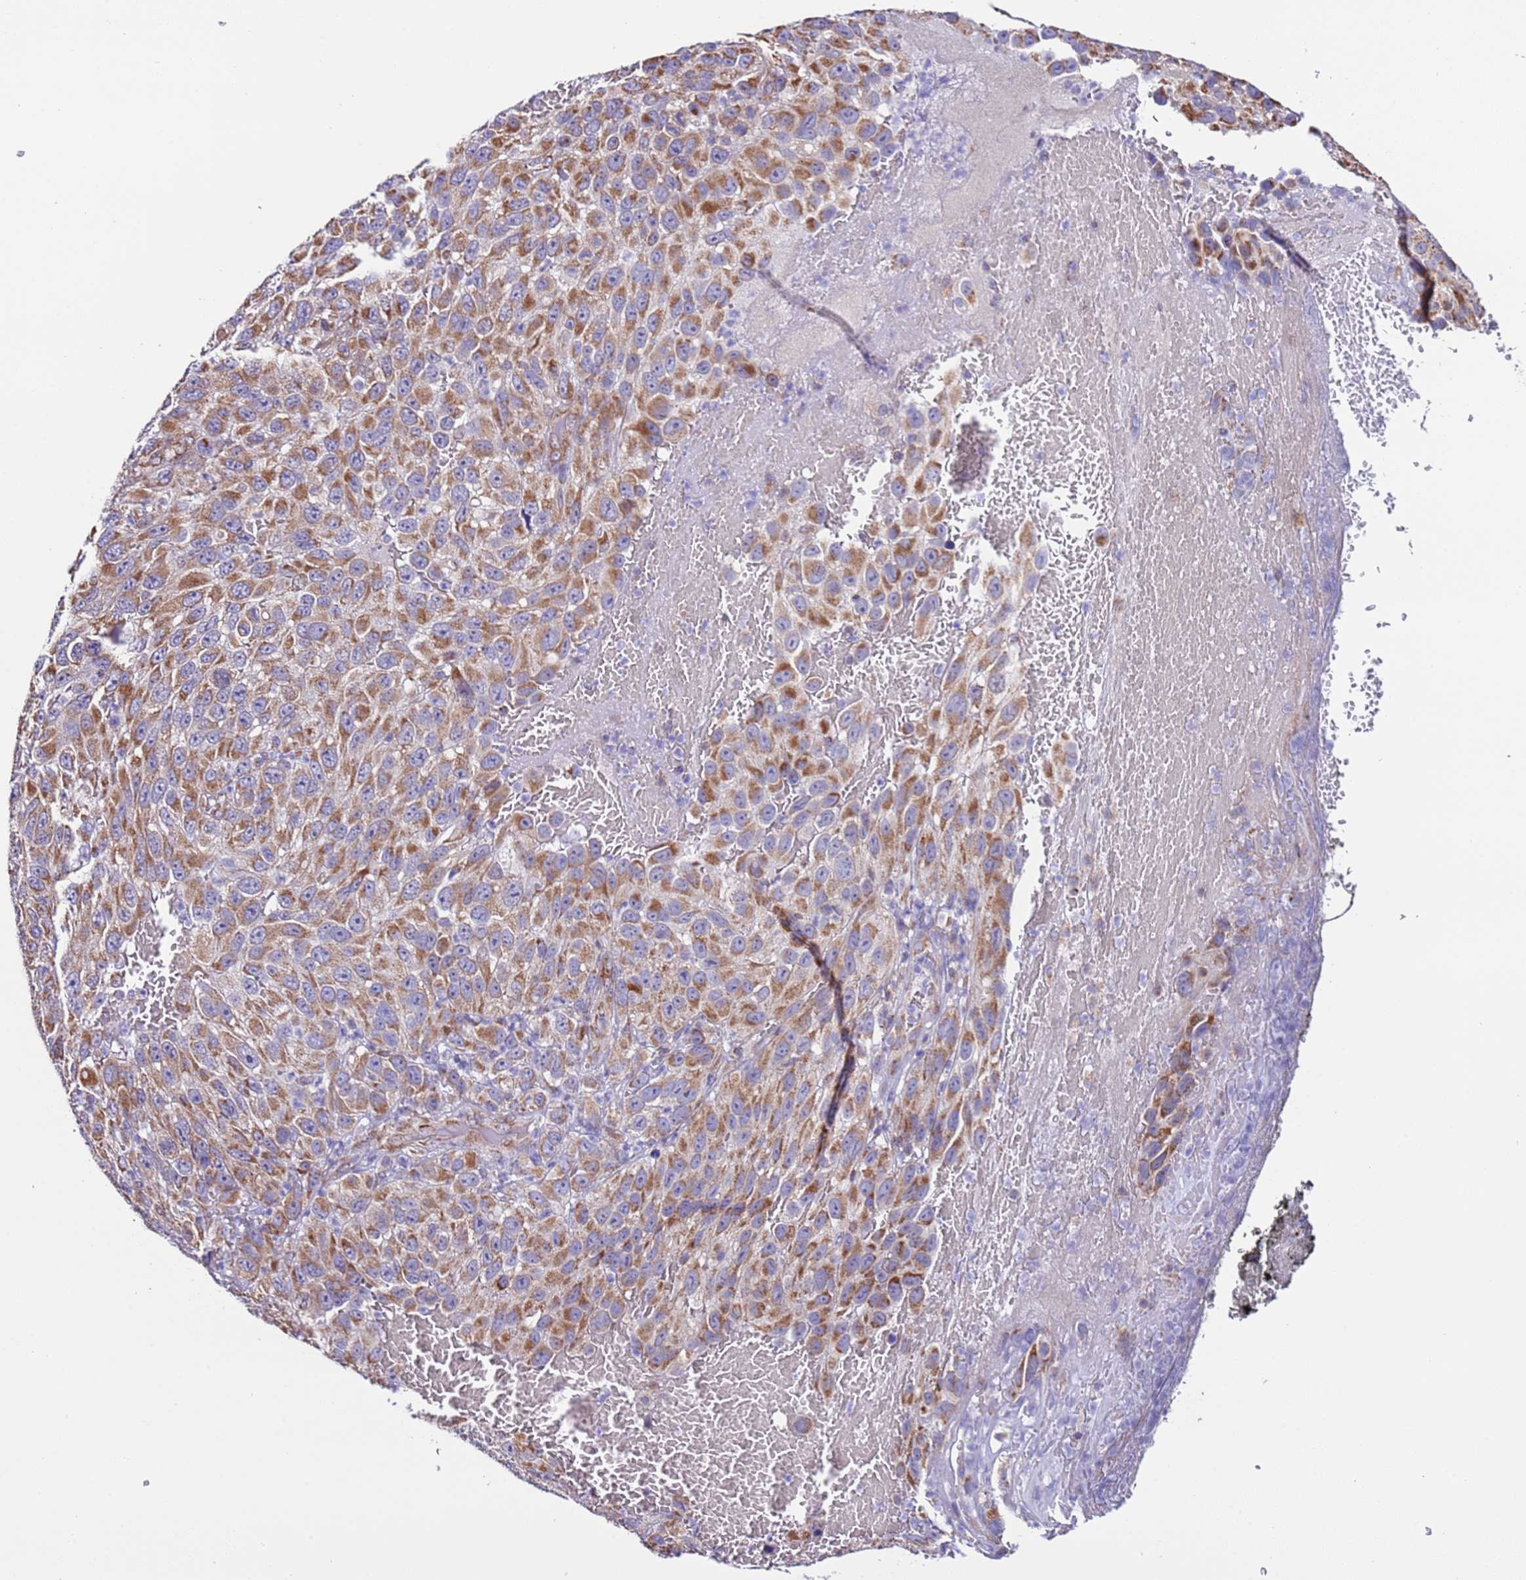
{"staining": {"intensity": "moderate", "quantity": ">75%", "location": "cytoplasmic/membranous"}, "tissue": "melanoma", "cell_type": "Tumor cells", "image_type": "cancer", "snomed": [{"axis": "morphology", "description": "Normal tissue, NOS"}, {"axis": "morphology", "description": "Malignant melanoma, NOS"}, {"axis": "topography", "description": "Skin"}], "caption": "IHC micrograph of neoplastic tissue: melanoma stained using immunohistochemistry (IHC) displays medium levels of moderate protein expression localized specifically in the cytoplasmic/membranous of tumor cells, appearing as a cytoplasmic/membranous brown color.", "gene": "AHI1", "patient": {"sex": "female", "age": 96}}